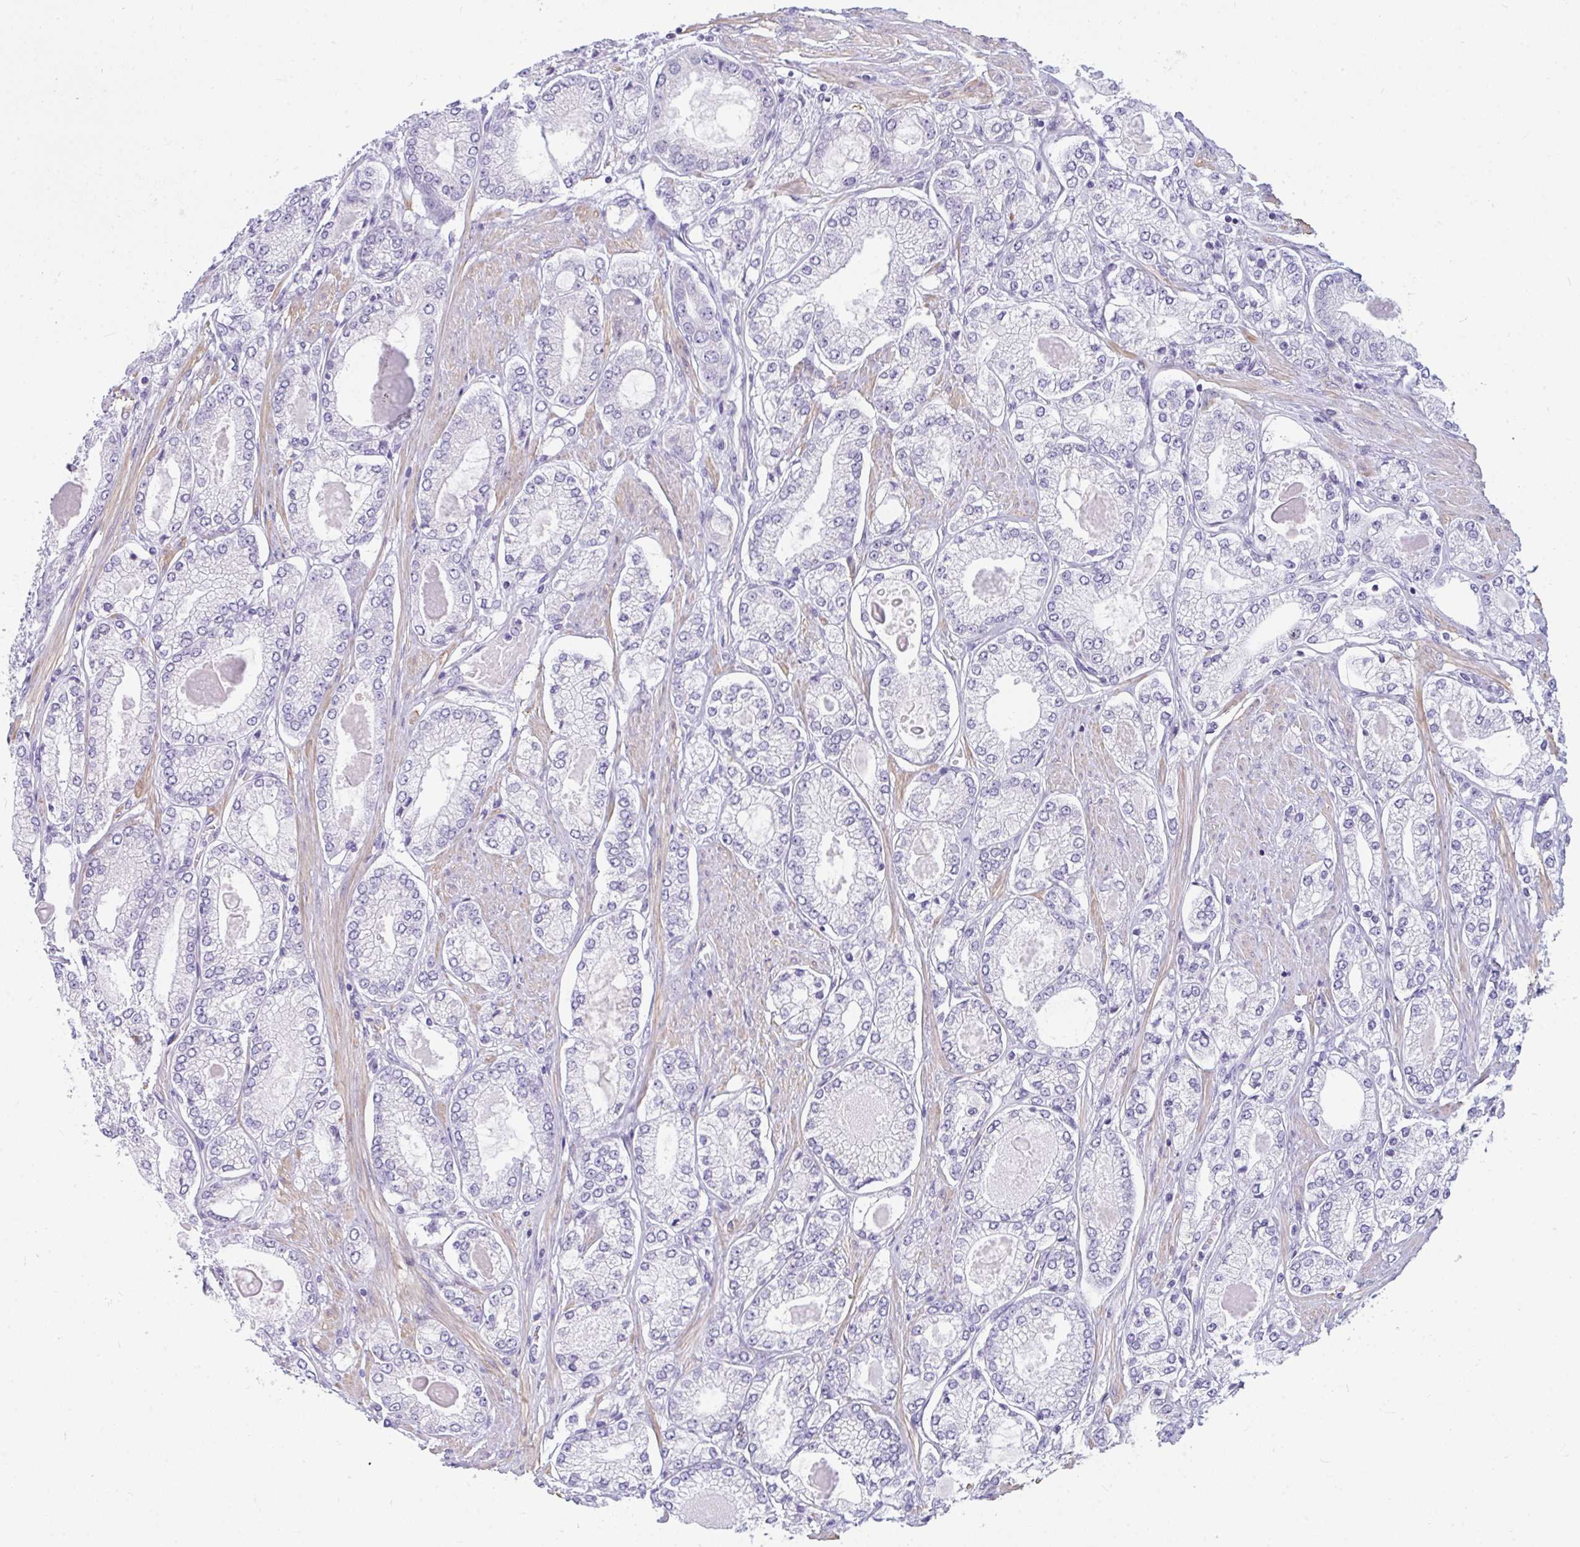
{"staining": {"intensity": "negative", "quantity": "none", "location": "none"}, "tissue": "prostate cancer", "cell_type": "Tumor cells", "image_type": "cancer", "snomed": [{"axis": "morphology", "description": "Adenocarcinoma, High grade"}, {"axis": "topography", "description": "Prostate"}], "caption": "The IHC photomicrograph has no significant expression in tumor cells of prostate cancer tissue.", "gene": "SUZ12", "patient": {"sex": "male", "age": 68}}